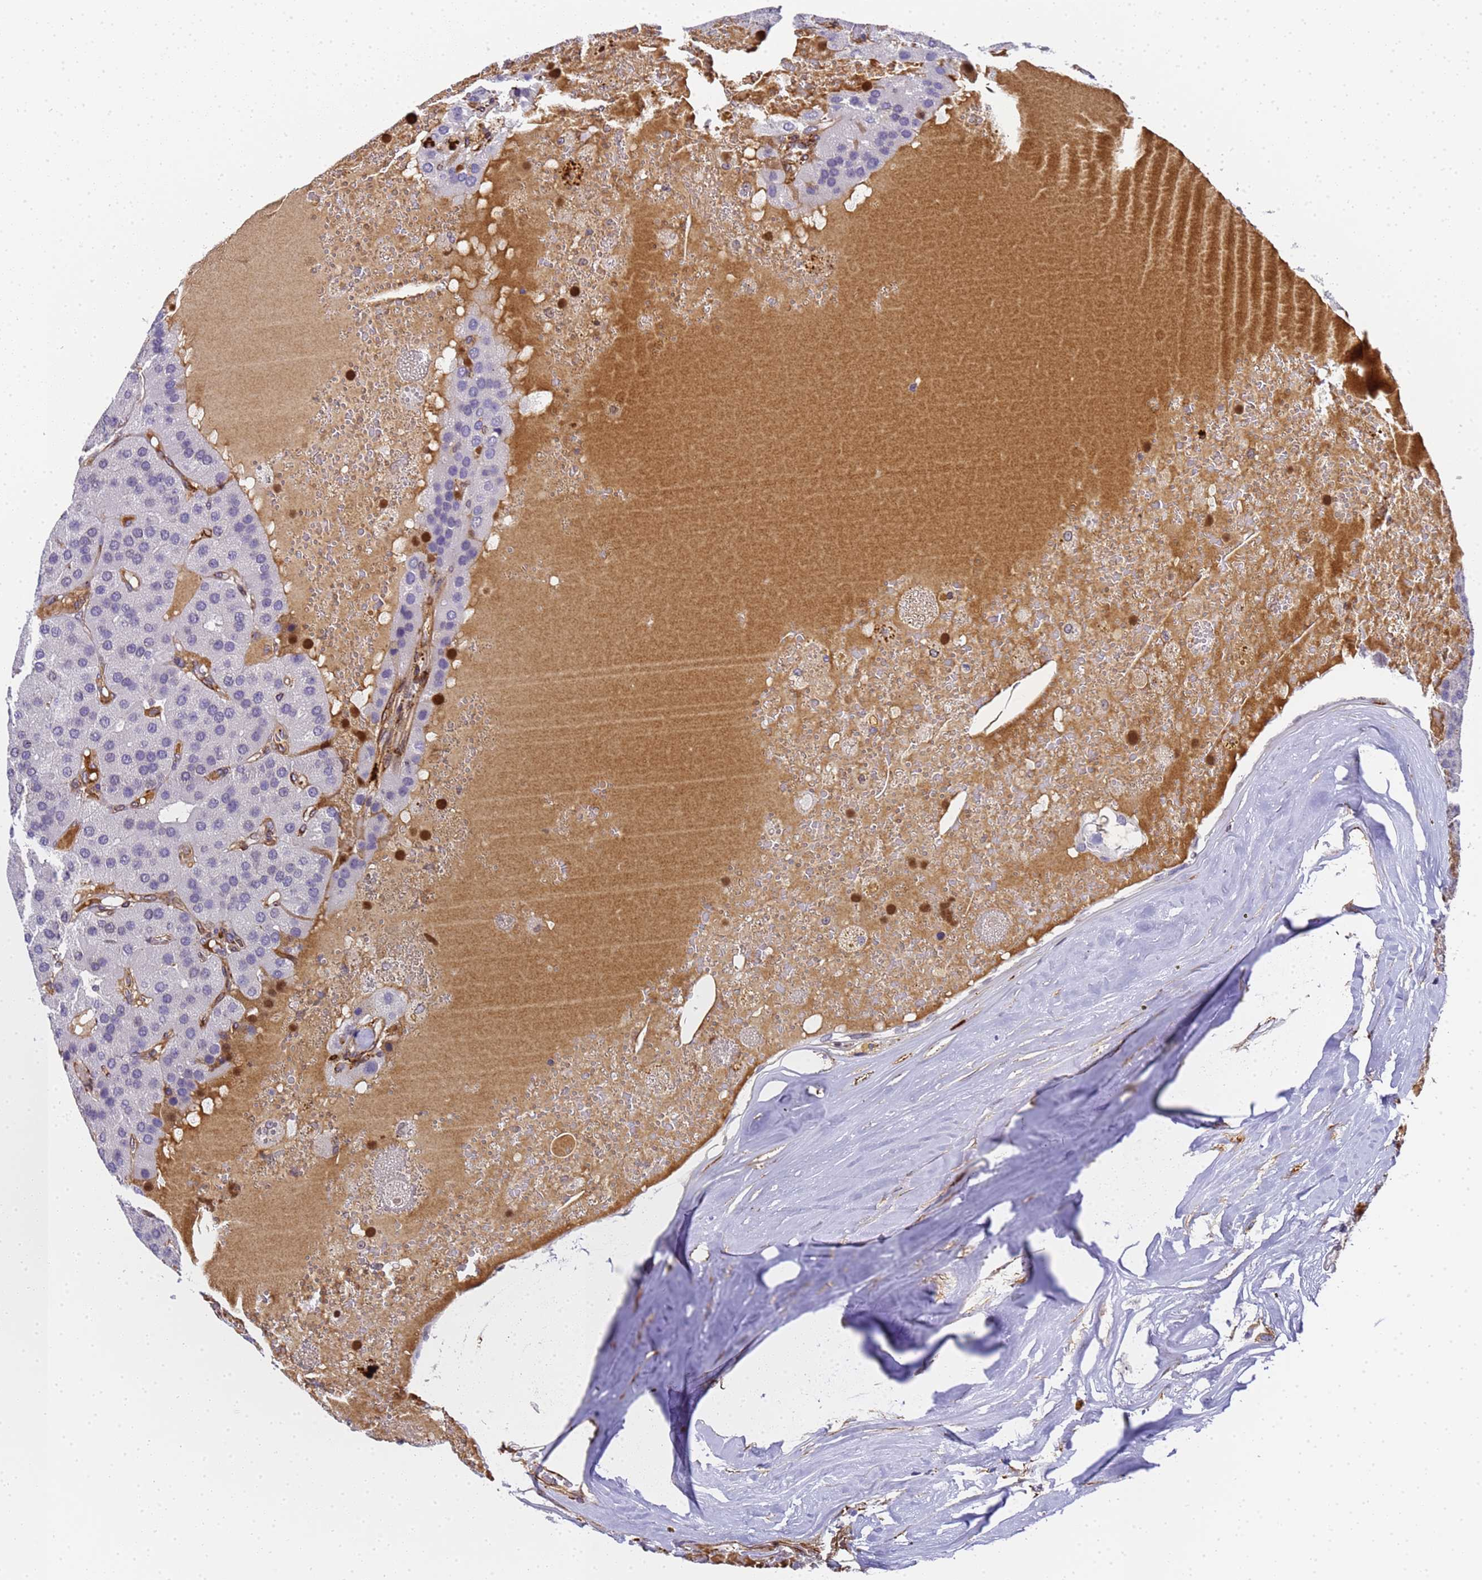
{"staining": {"intensity": "negative", "quantity": "none", "location": "none"}, "tissue": "parathyroid gland", "cell_type": "Glandular cells", "image_type": "normal", "snomed": [{"axis": "morphology", "description": "Normal tissue, NOS"}, {"axis": "morphology", "description": "Adenoma, NOS"}, {"axis": "topography", "description": "Parathyroid gland"}], "caption": "Glandular cells are negative for brown protein staining in unremarkable parathyroid gland. (Immunohistochemistry, brightfield microscopy, high magnification).", "gene": "IGFBP7", "patient": {"sex": "female", "age": 86}}